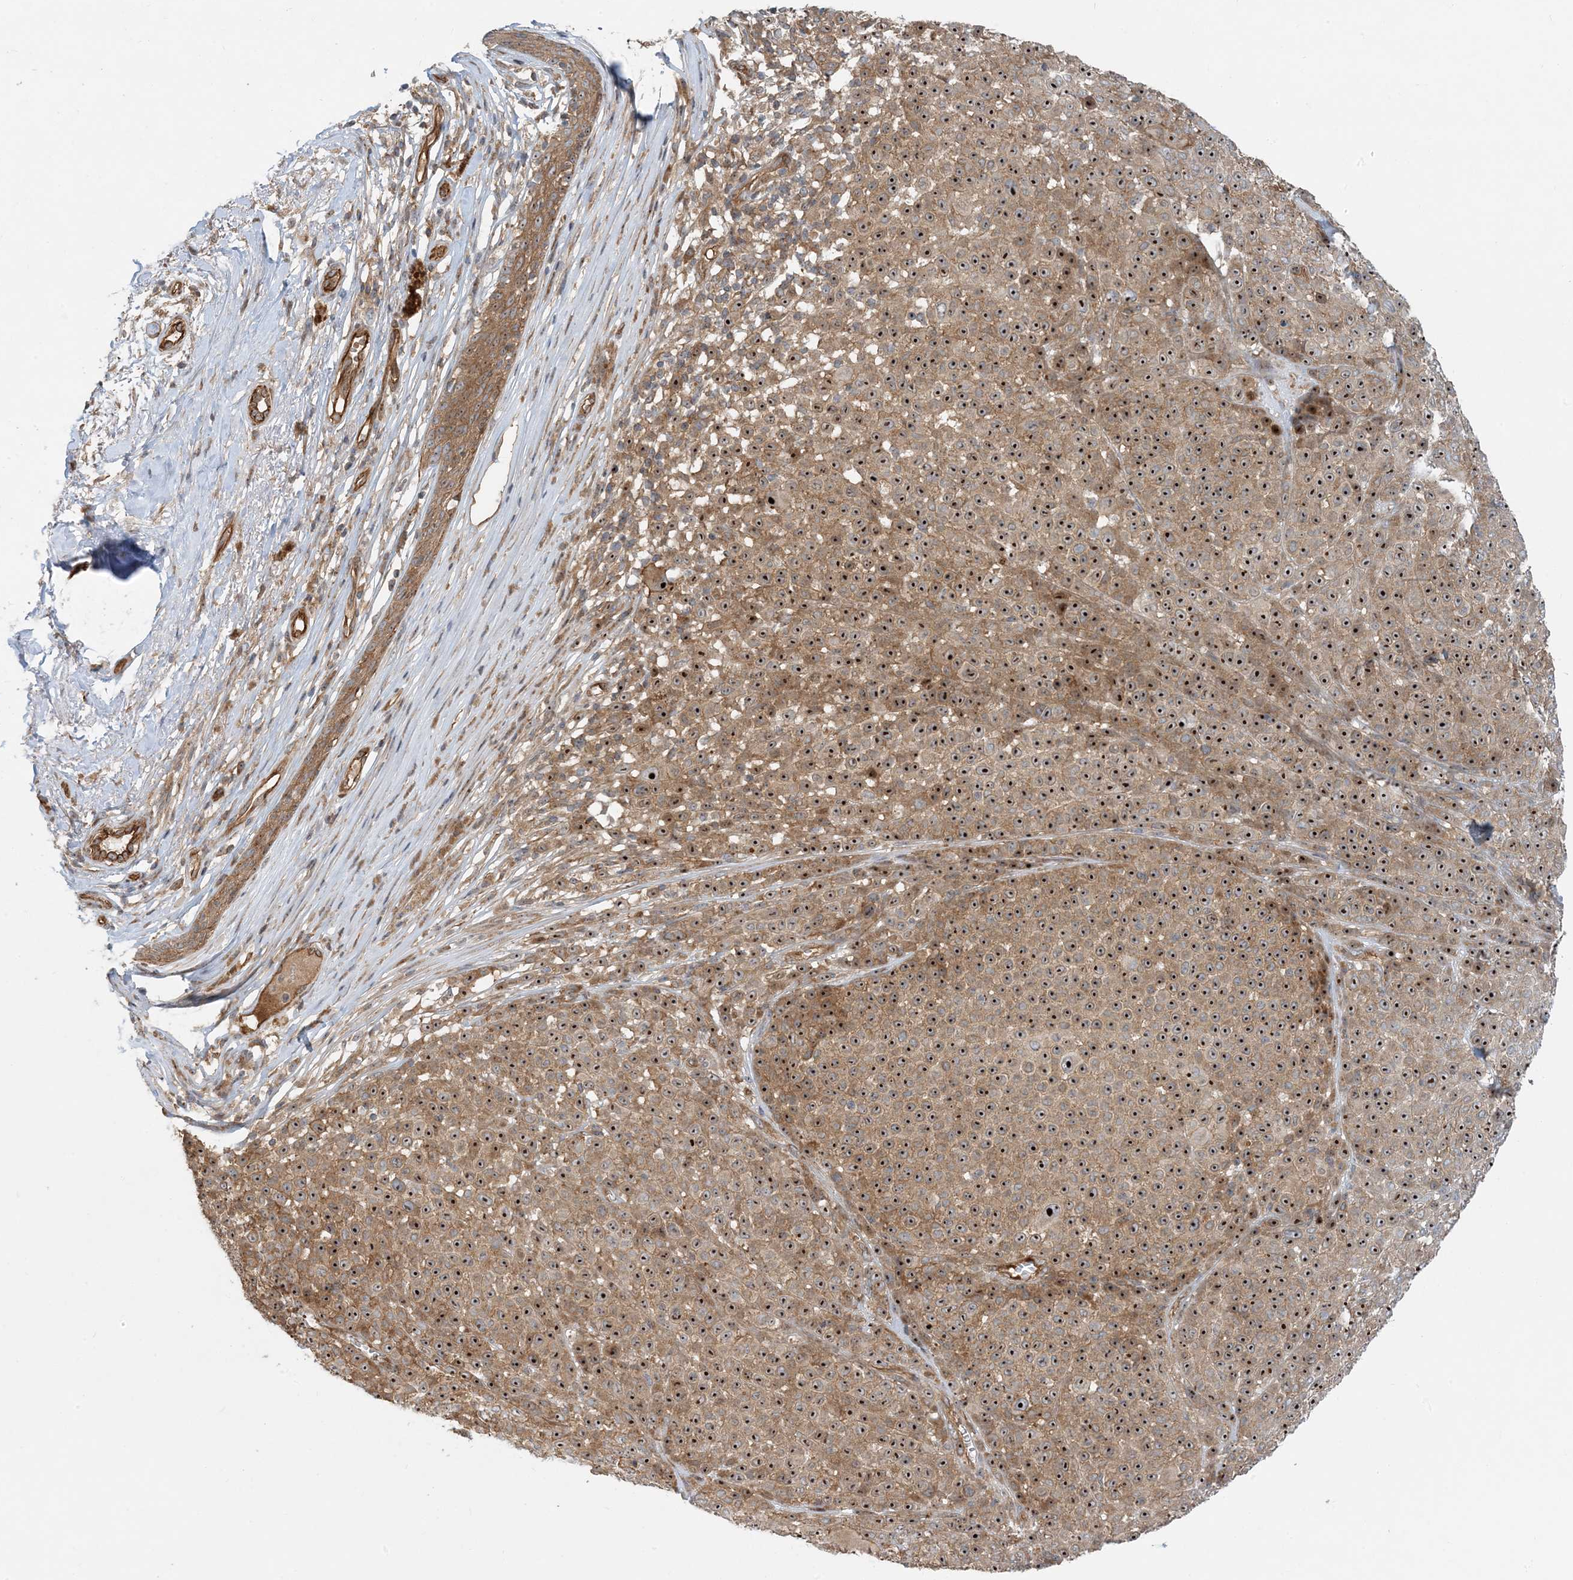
{"staining": {"intensity": "strong", "quantity": ">75%", "location": "cytoplasmic/membranous,nuclear"}, "tissue": "melanoma", "cell_type": "Tumor cells", "image_type": "cancer", "snomed": [{"axis": "morphology", "description": "Malignant melanoma, NOS"}, {"axis": "topography", "description": "Skin"}], "caption": "A micrograph showing strong cytoplasmic/membranous and nuclear positivity in about >75% of tumor cells in malignant melanoma, as visualized by brown immunohistochemical staining.", "gene": "MYL5", "patient": {"sex": "female", "age": 94}}